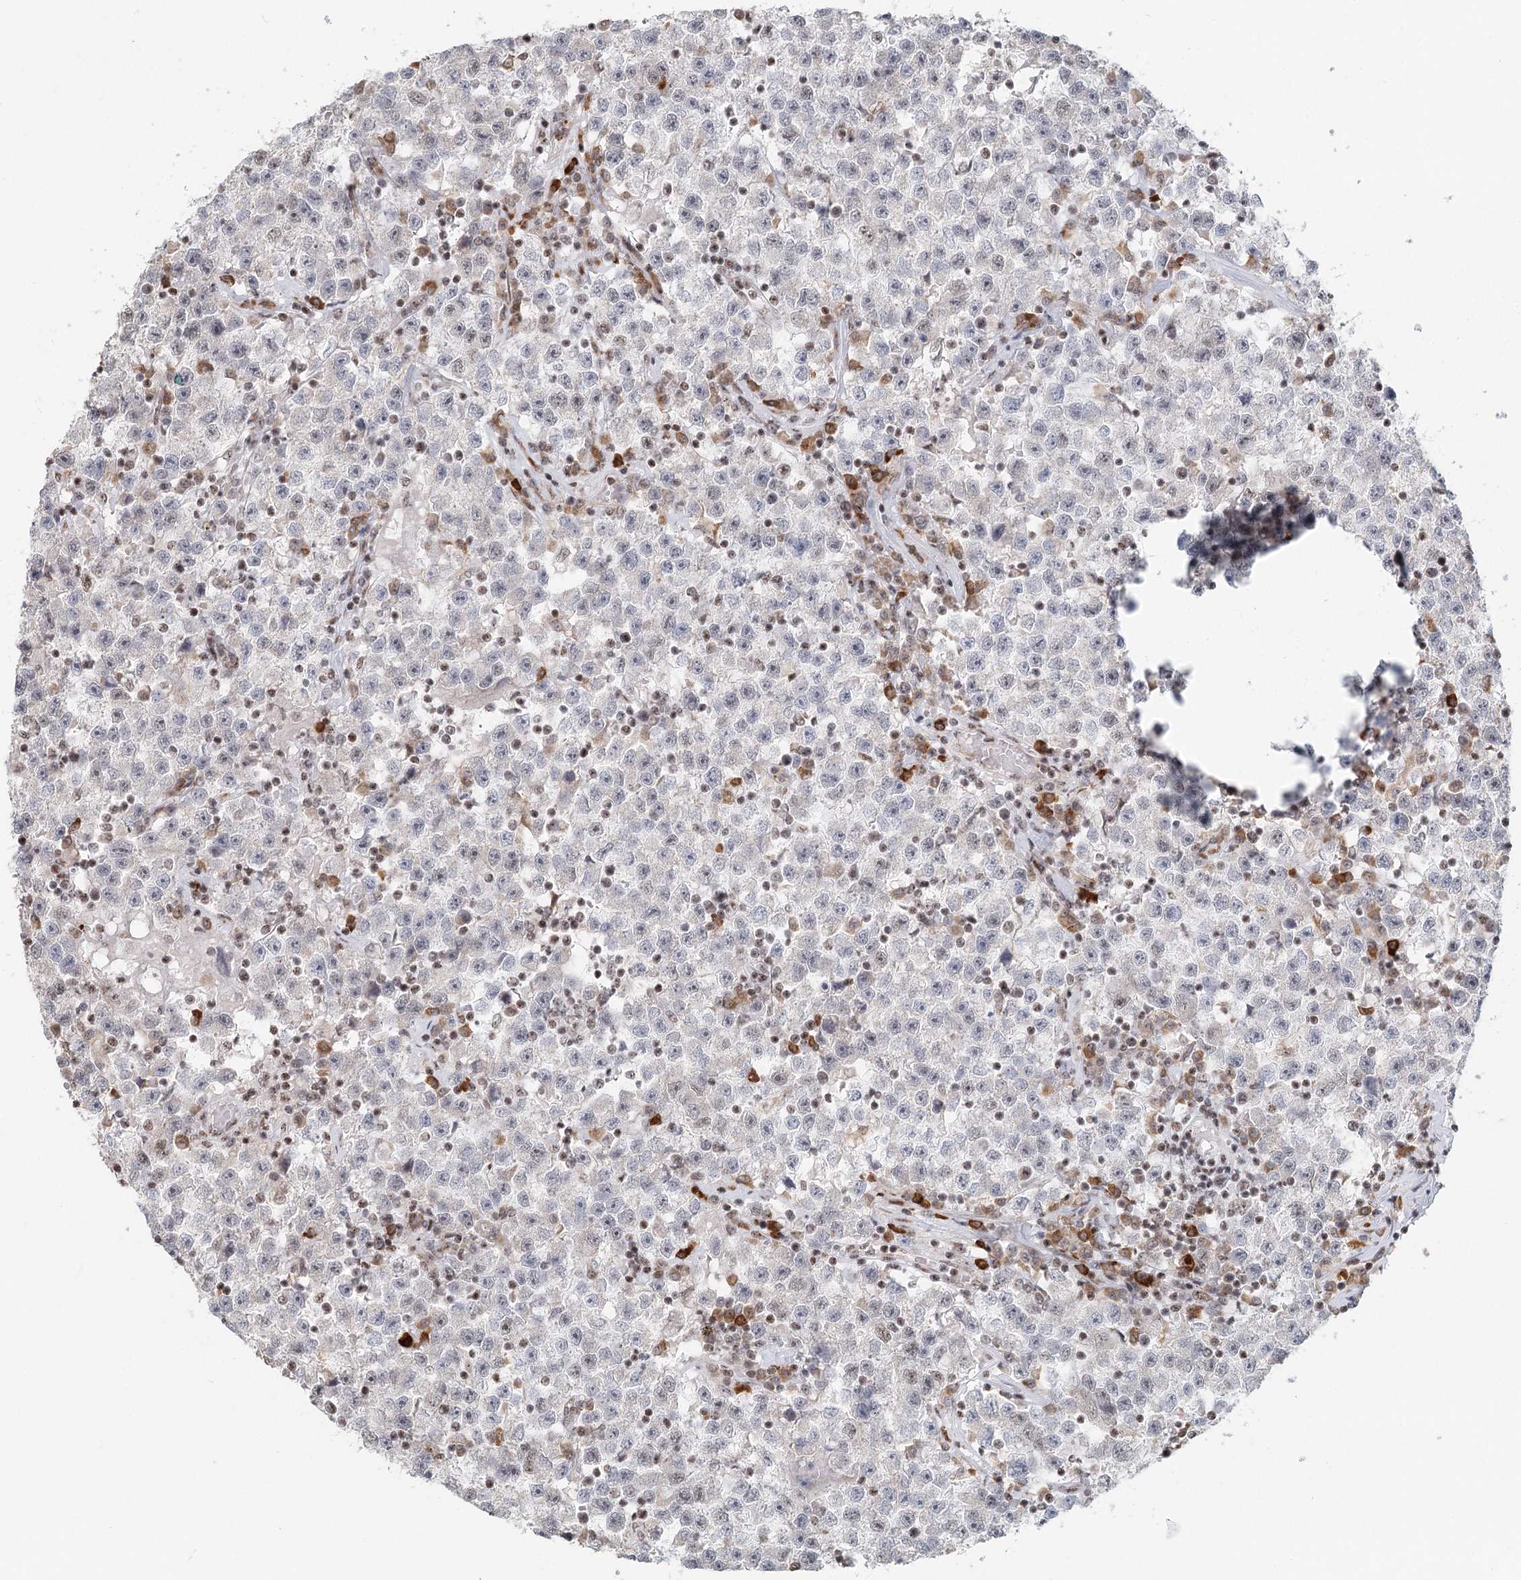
{"staining": {"intensity": "negative", "quantity": "none", "location": "none"}, "tissue": "testis cancer", "cell_type": "Tumor cells", "image_type": "cancer", "snomed": [{"axis": "morphology", "description": "Seminoma, NOS"}, {"axis": "topography", "description": "Testis"}], "caption": "Tumor cells are negative for brown protein staining in seminoma (testis). (Brightfield microscopy of DAB immunohistochemistry at high magnification).", "gene": "BNIP5", "patient": {"sex": "male", "age": 22}}